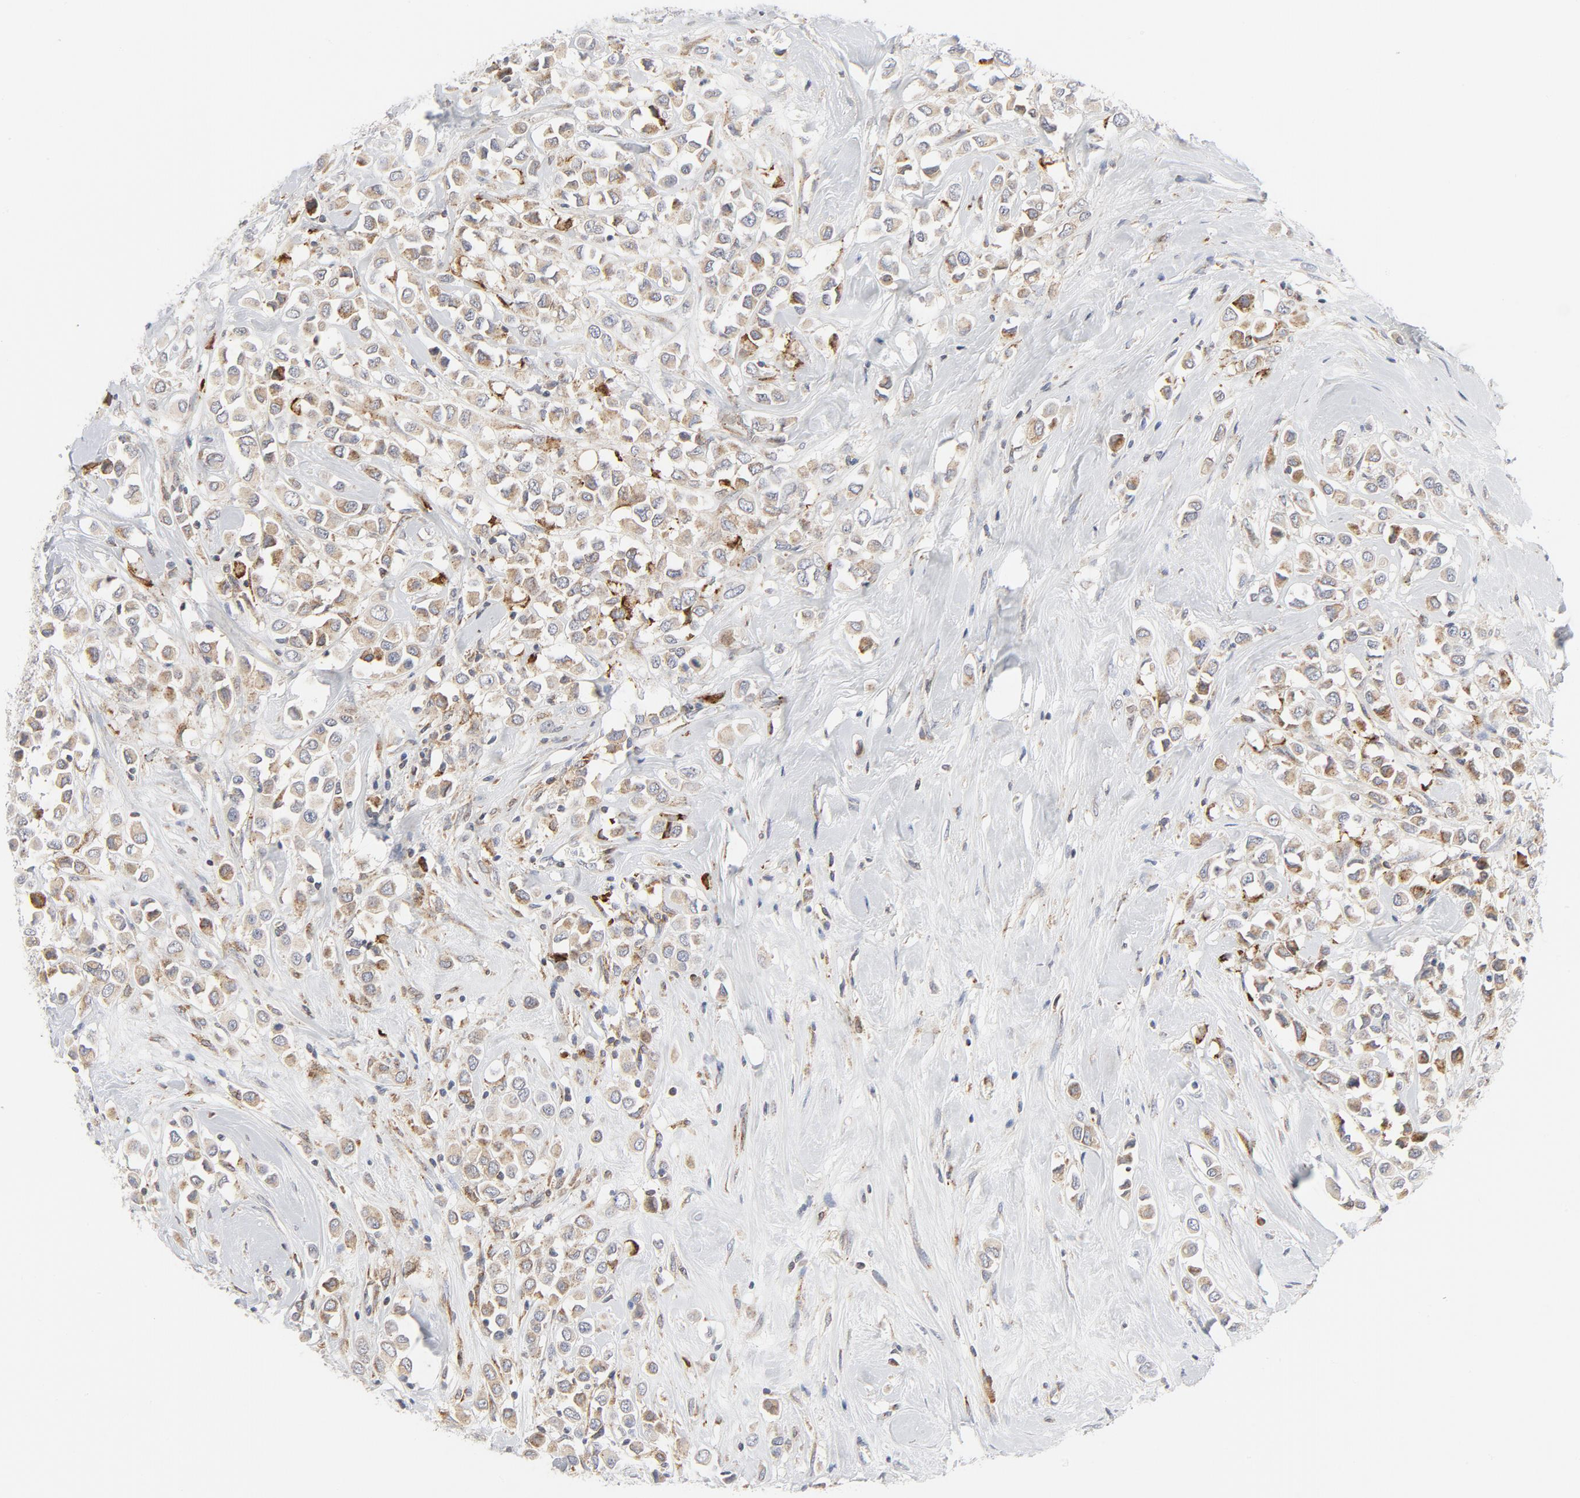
{"staining": {"intensity": "moderate", "quantity": ">75%", "location": "cytoplasmic/membranous"}, "tissue": "breast cancer", "cell_type": "Tumor cells", "image_type": "cancer", "snomed": [{"axis": "morphology", "description": "Duct carcinoma"}, {"axis": "topography", "description": "Breast"}], "caption": "The image reveals a brown stain indicating the presence of a protein in the cytoplasmic/membranous of tumor cells in intraductal carcinoma (breast).", "gene": "LRP6", "patient": {"sex": "female", "age": 61}}